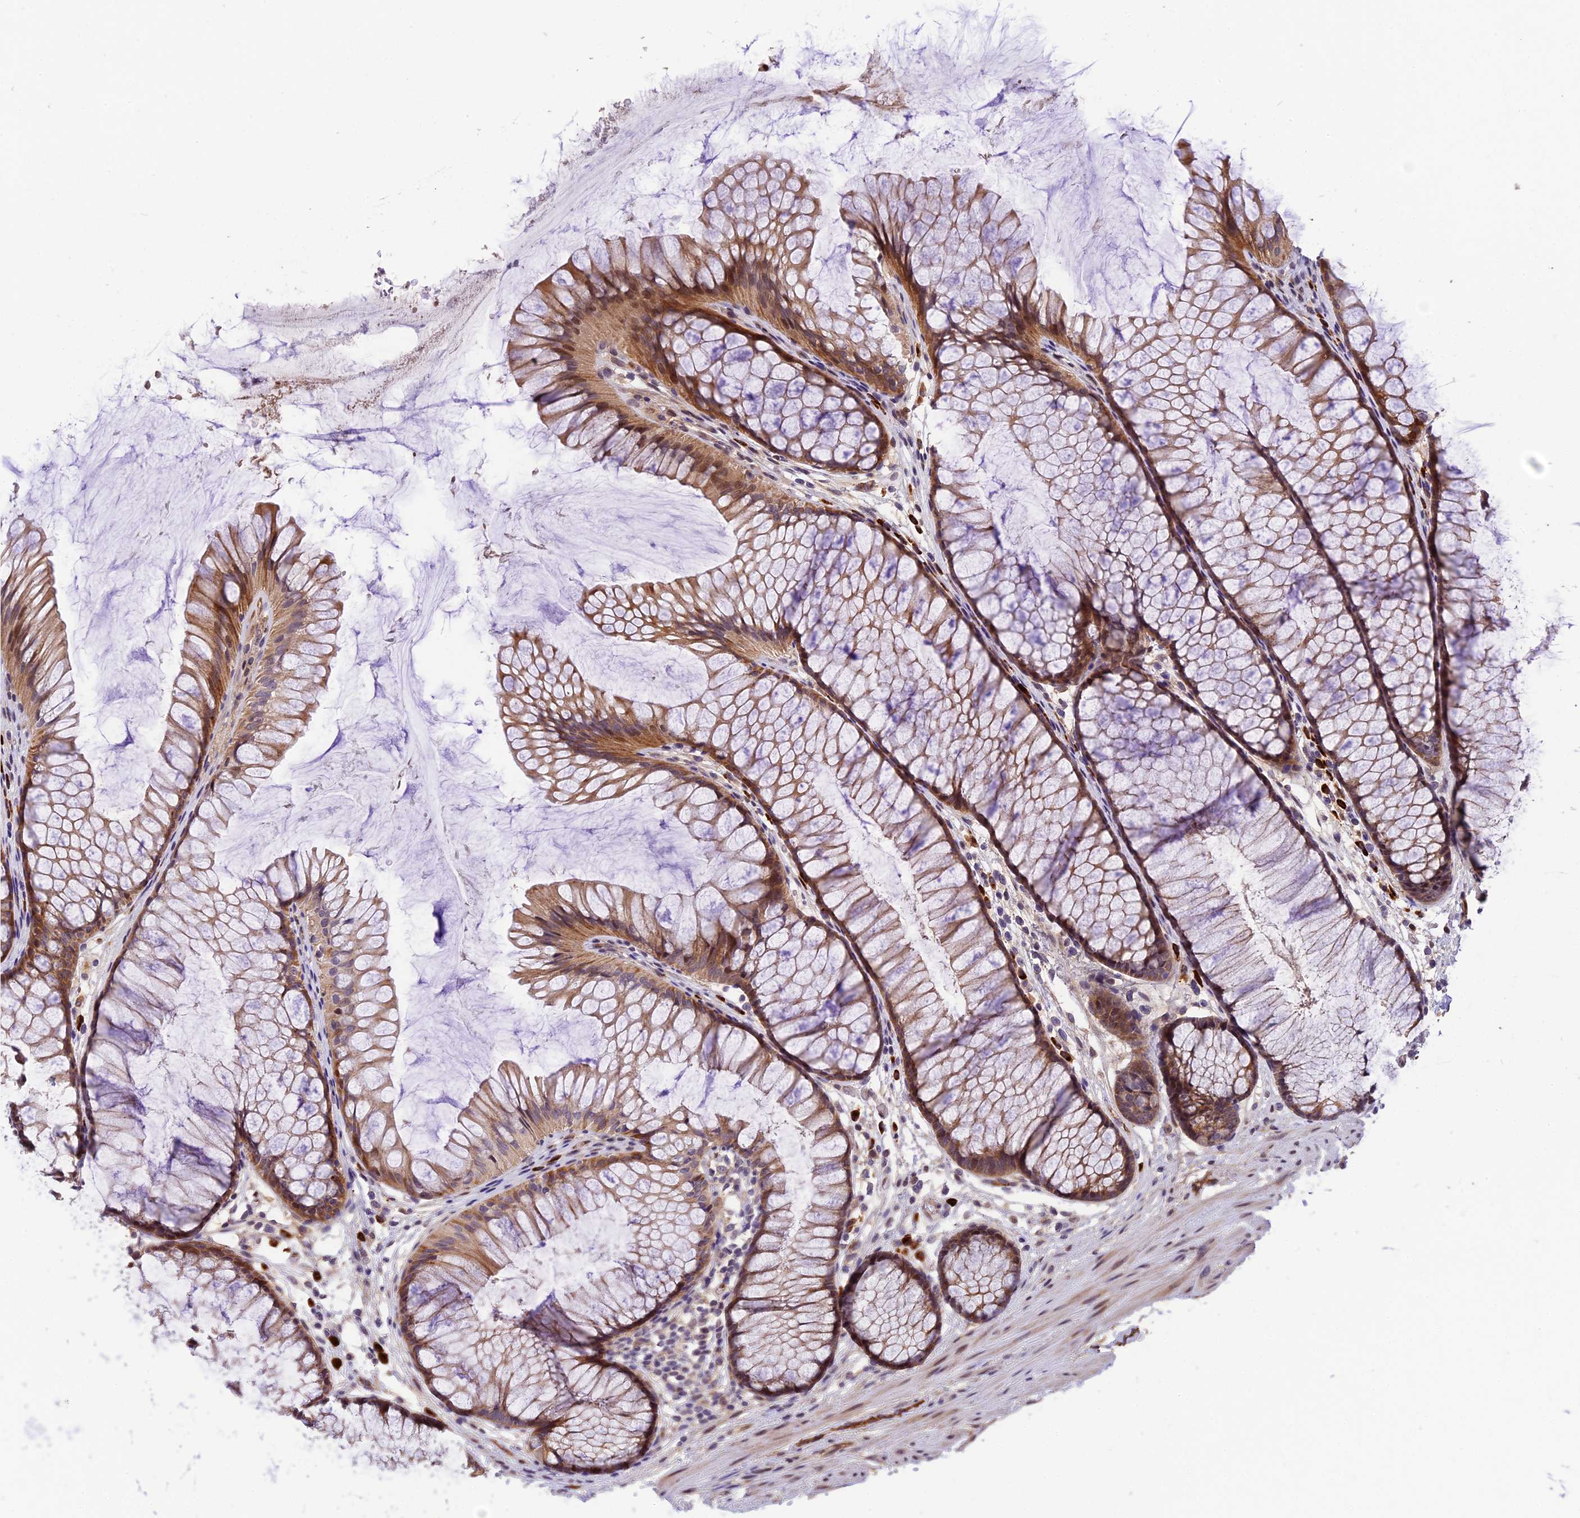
{"staining": {"intensity": "moderate", "quantity": "25%-75%", "location": "cytoplasmic/membranous"}, "tissue": "colon", "cell_type": "Endothelial cells", "image_type": "normal", "snomed": [{"axis": "morphology", "description": "Normal tissue, NOS"}, {"axis": "topography", "description": "Colon"}], "caption": "Colon stained for a protein (brown) demonstrates moderate cytoplasmic/membranous positive expression in about 25%-75% of endothelial cells.", "gene": "MFSD2A", "patient": {"sex": "female", "age": 82}}